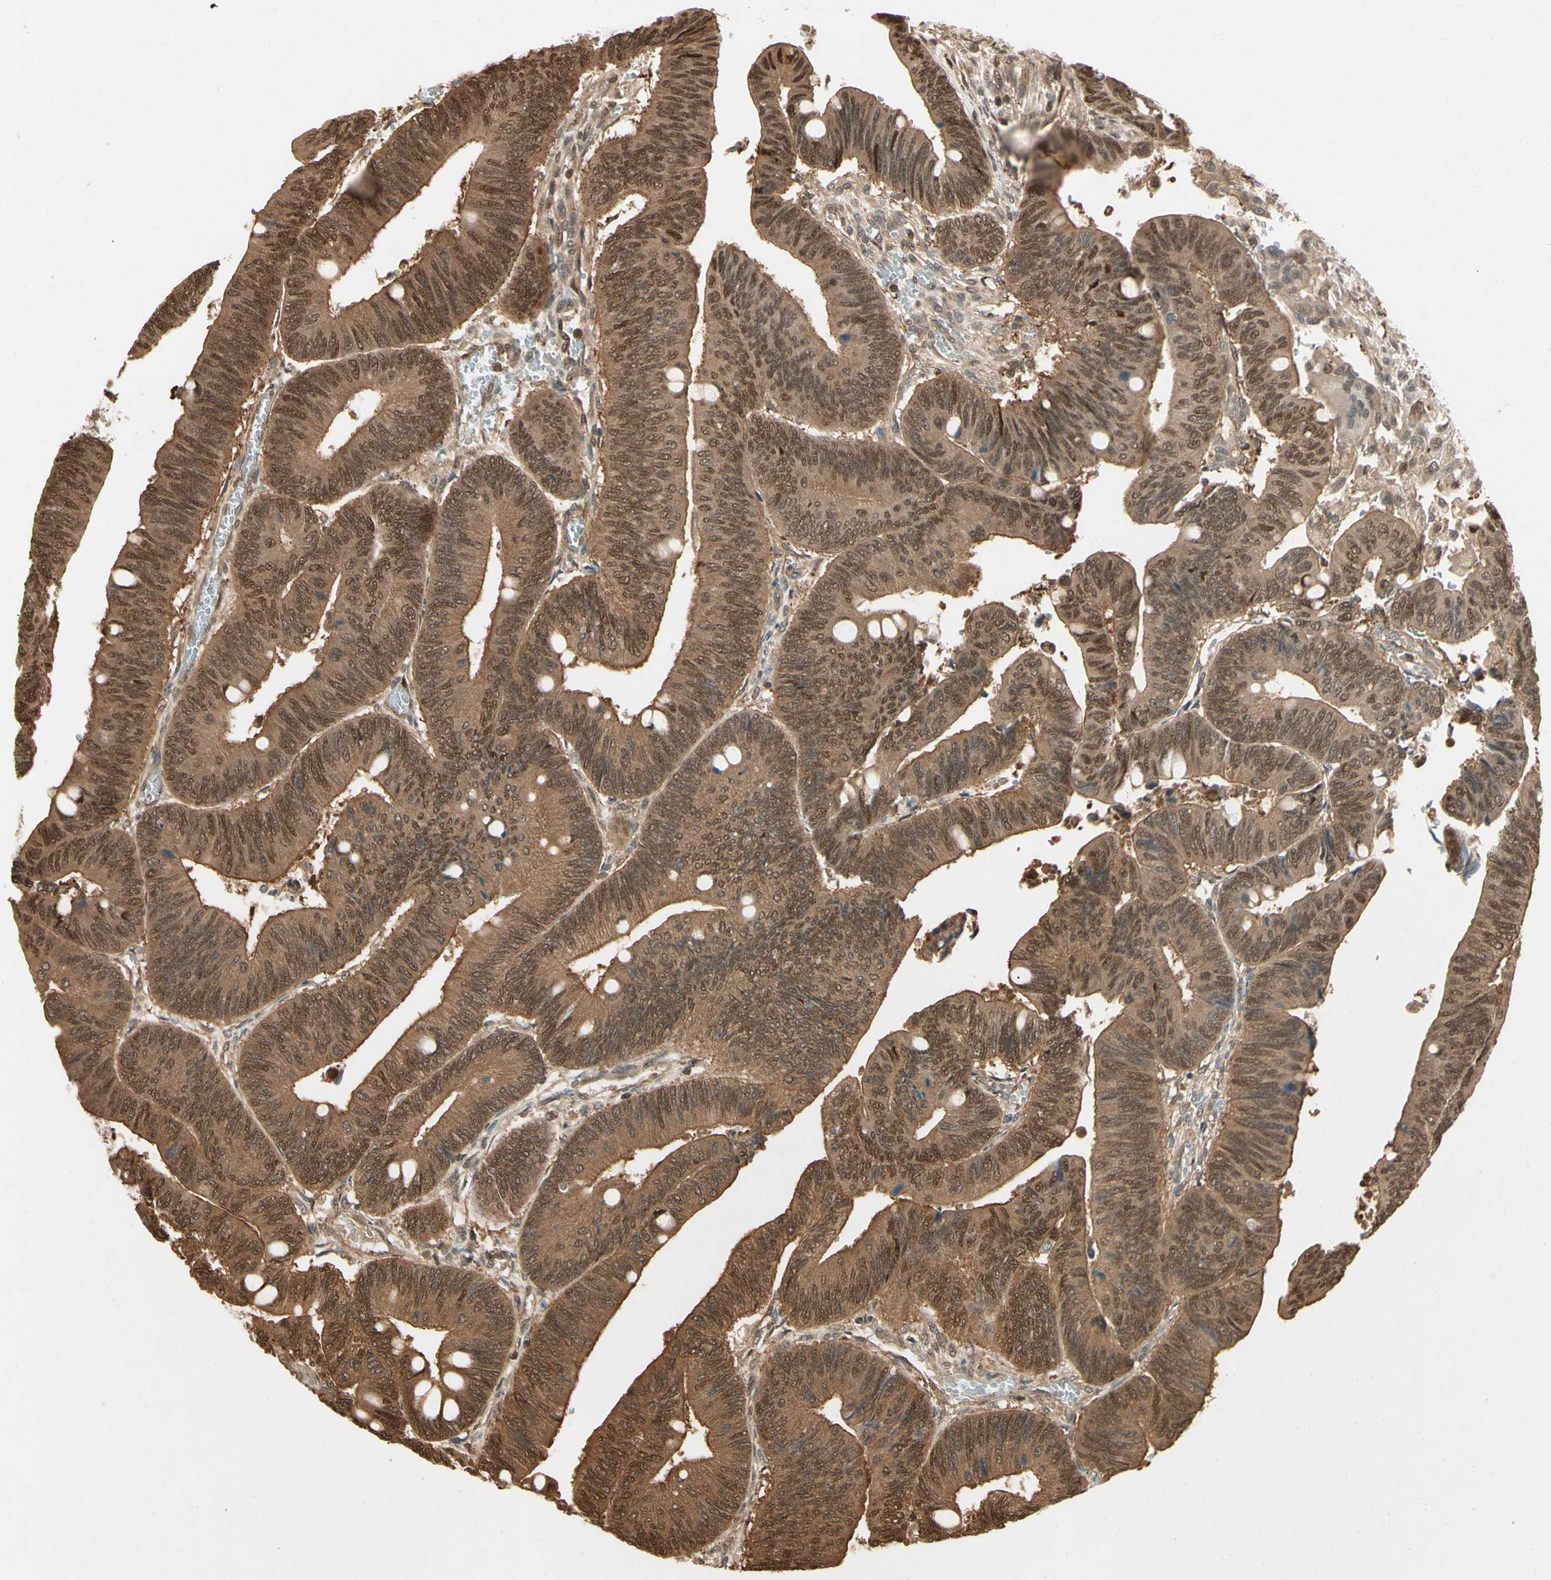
{"staining": {"intensity": "strong", "quantity": ">75%", "location": "cytoplasmic/membranous,nuclear"}, "tissue": "colorectal cancer", "cell_type": "Tumor cells", "image_type": "cancer", "snomed": [{"axis": "morphology", "description": "Normal tissue, NOS"}, {"axis": "morphology", "description": "Adenocarcinoma, NOS"}, {"axis": "topography", "description": "Rectum"}, {"axis": "topography", "description": "Peripheral nerve tissue"}], "caption": "High-magnification brightfield microscopy of adenocarcinoma (colorectal) stained with DAB (3,3'-diaminobenzidine) (brown) and counterstained with hematoxylin (blue). tumor cells exhibit strong cytoplasmic/membranous and nuclear positivity is seen in approximately>75% of cells.", "gene": "YWHAQ", "patient": {"sex": "male", "age": 92}}